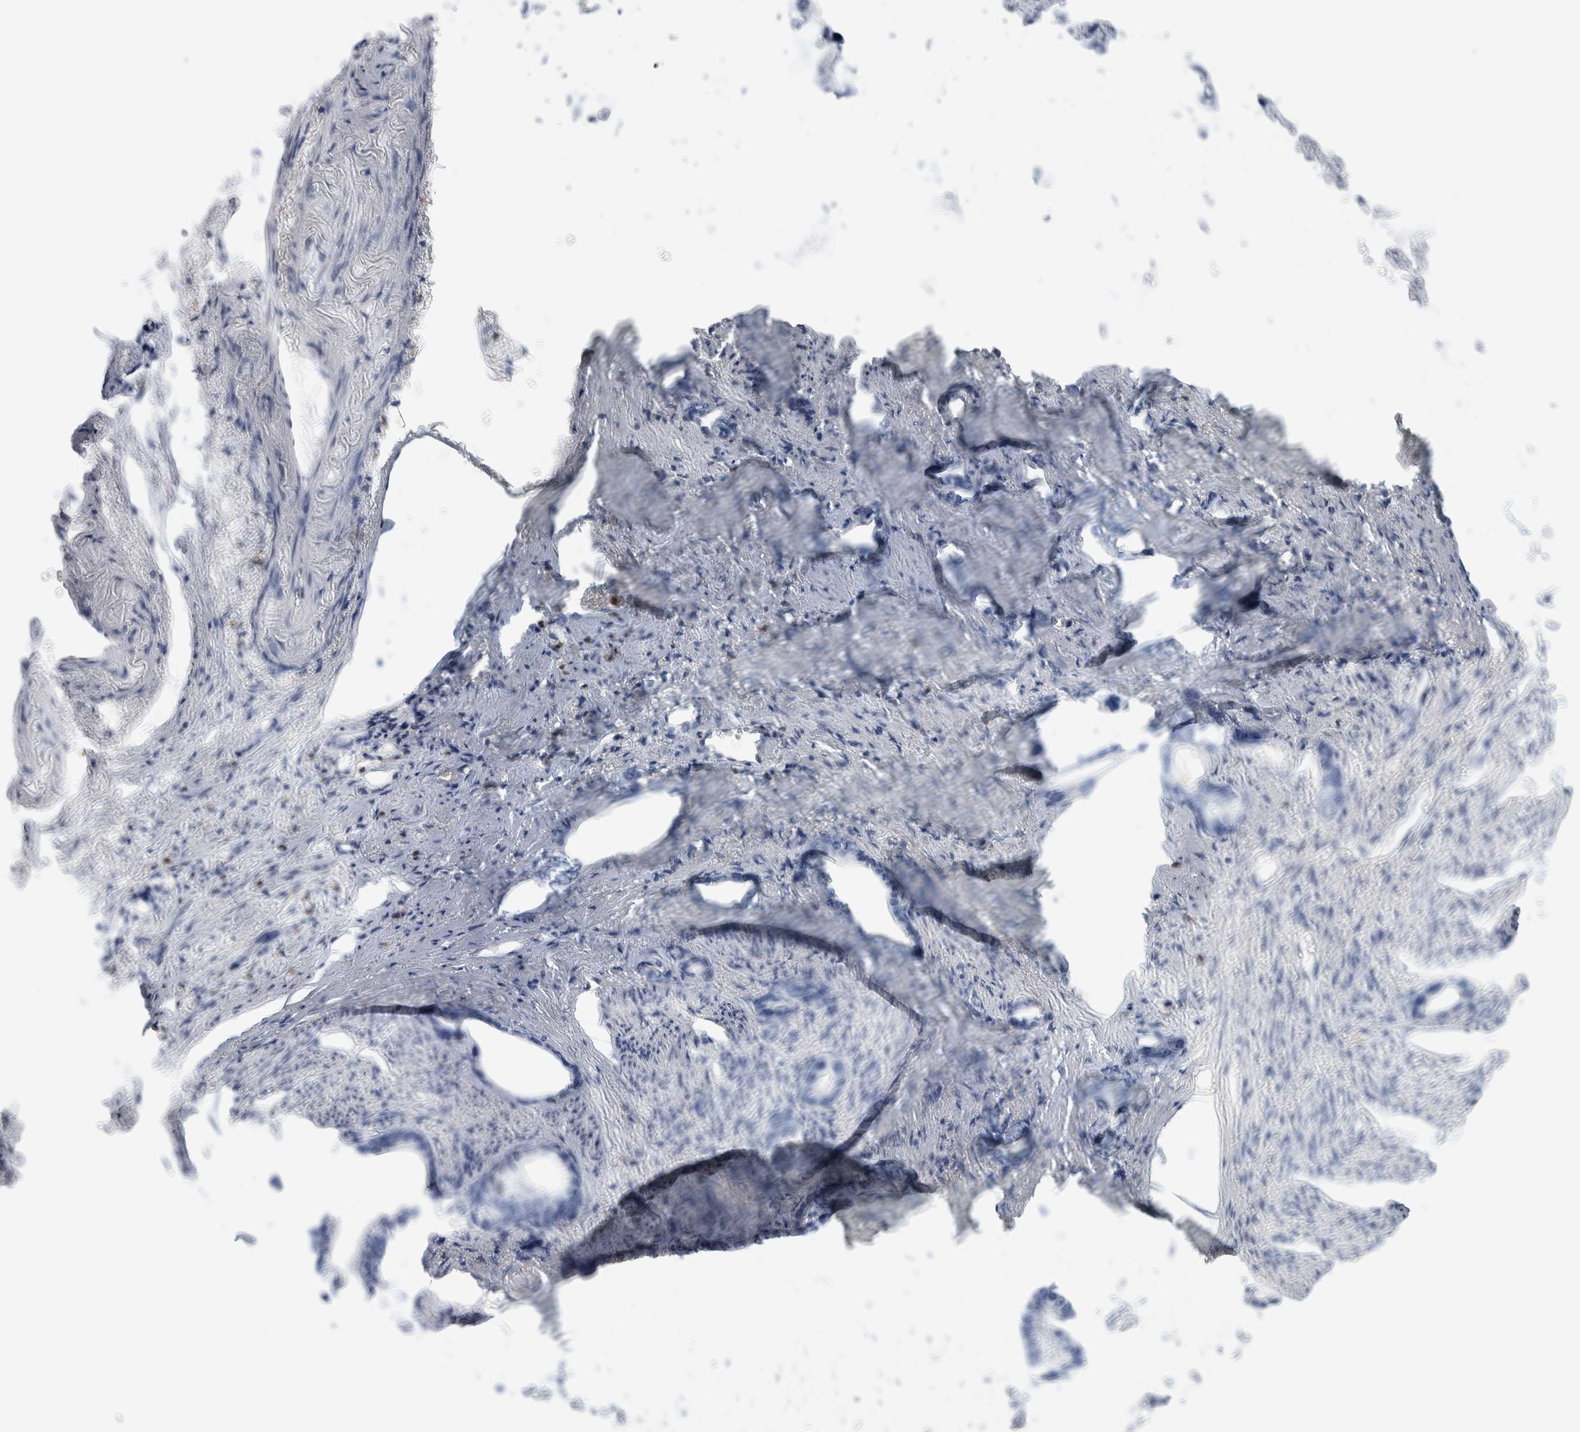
{"staining": {"intensity": "negative", "quantity": "none", "location": "none"}, "tissue": "stomach cancer", "cell_type": "Tumor cells", "image_type": "cancer", "snomed": [{"axis": "morphology", "description": "Adenocarcinoma, NOS"}, {"axis": "topography", "description": "Stomach"}], "caption": "Micrograph shows no significant protein staining in tumor cells of stomach cancer (adenocarcinoma). (Brightfield microscopy of DAB immunohistochemistry (IHC) at high magnification).", "gene": "NCF2", "patient": {"sex": "female", "age": 75}}